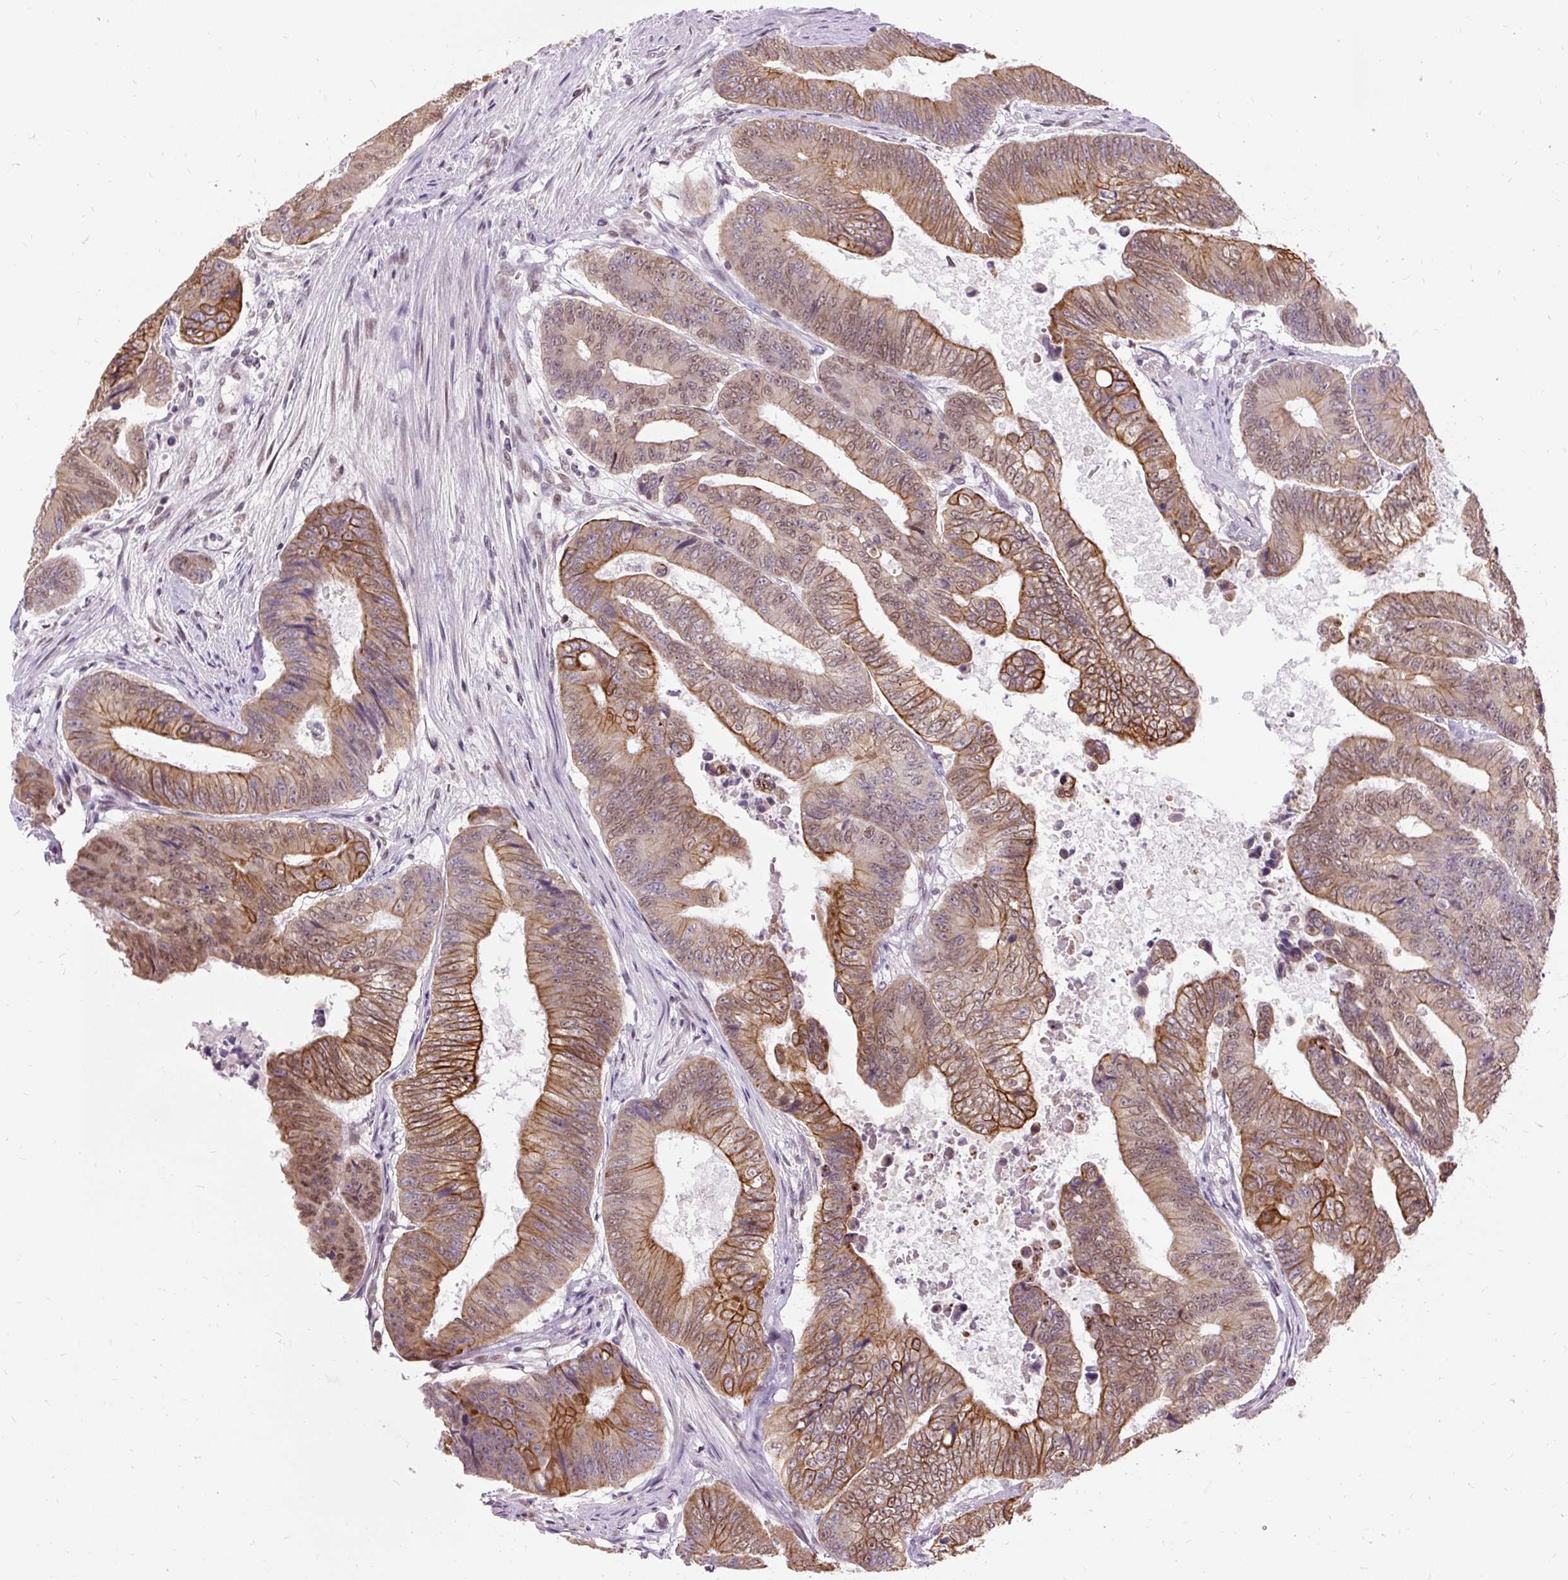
{"staining": {"intensity": "strong", "quantity": ">75%", "location": "cytoplasmic/membranous,nuclear"}, "tissue": "colorectal cancer", "cell_type": "Tumor cells", "image_type": "cancer", "snomed": [{"axis": "morphology", "description": "Adenocarcinoma, NOS"}, {"axis": "topography", "description": "Colon"}], "caption": "Immunohistochemistry (IHC) image of neoplastic tissue: colorectal cancer stained using immunohistochemistry reveals high levels of strong protein expression localized specifically in the cytoplasmic/membranous and nuclear of tumor cells, appearing as a cytoplasmic/membranous and nuclear brown color.", "gene": "ZNF672", "patient": {"sex": "female", "age": 48}}